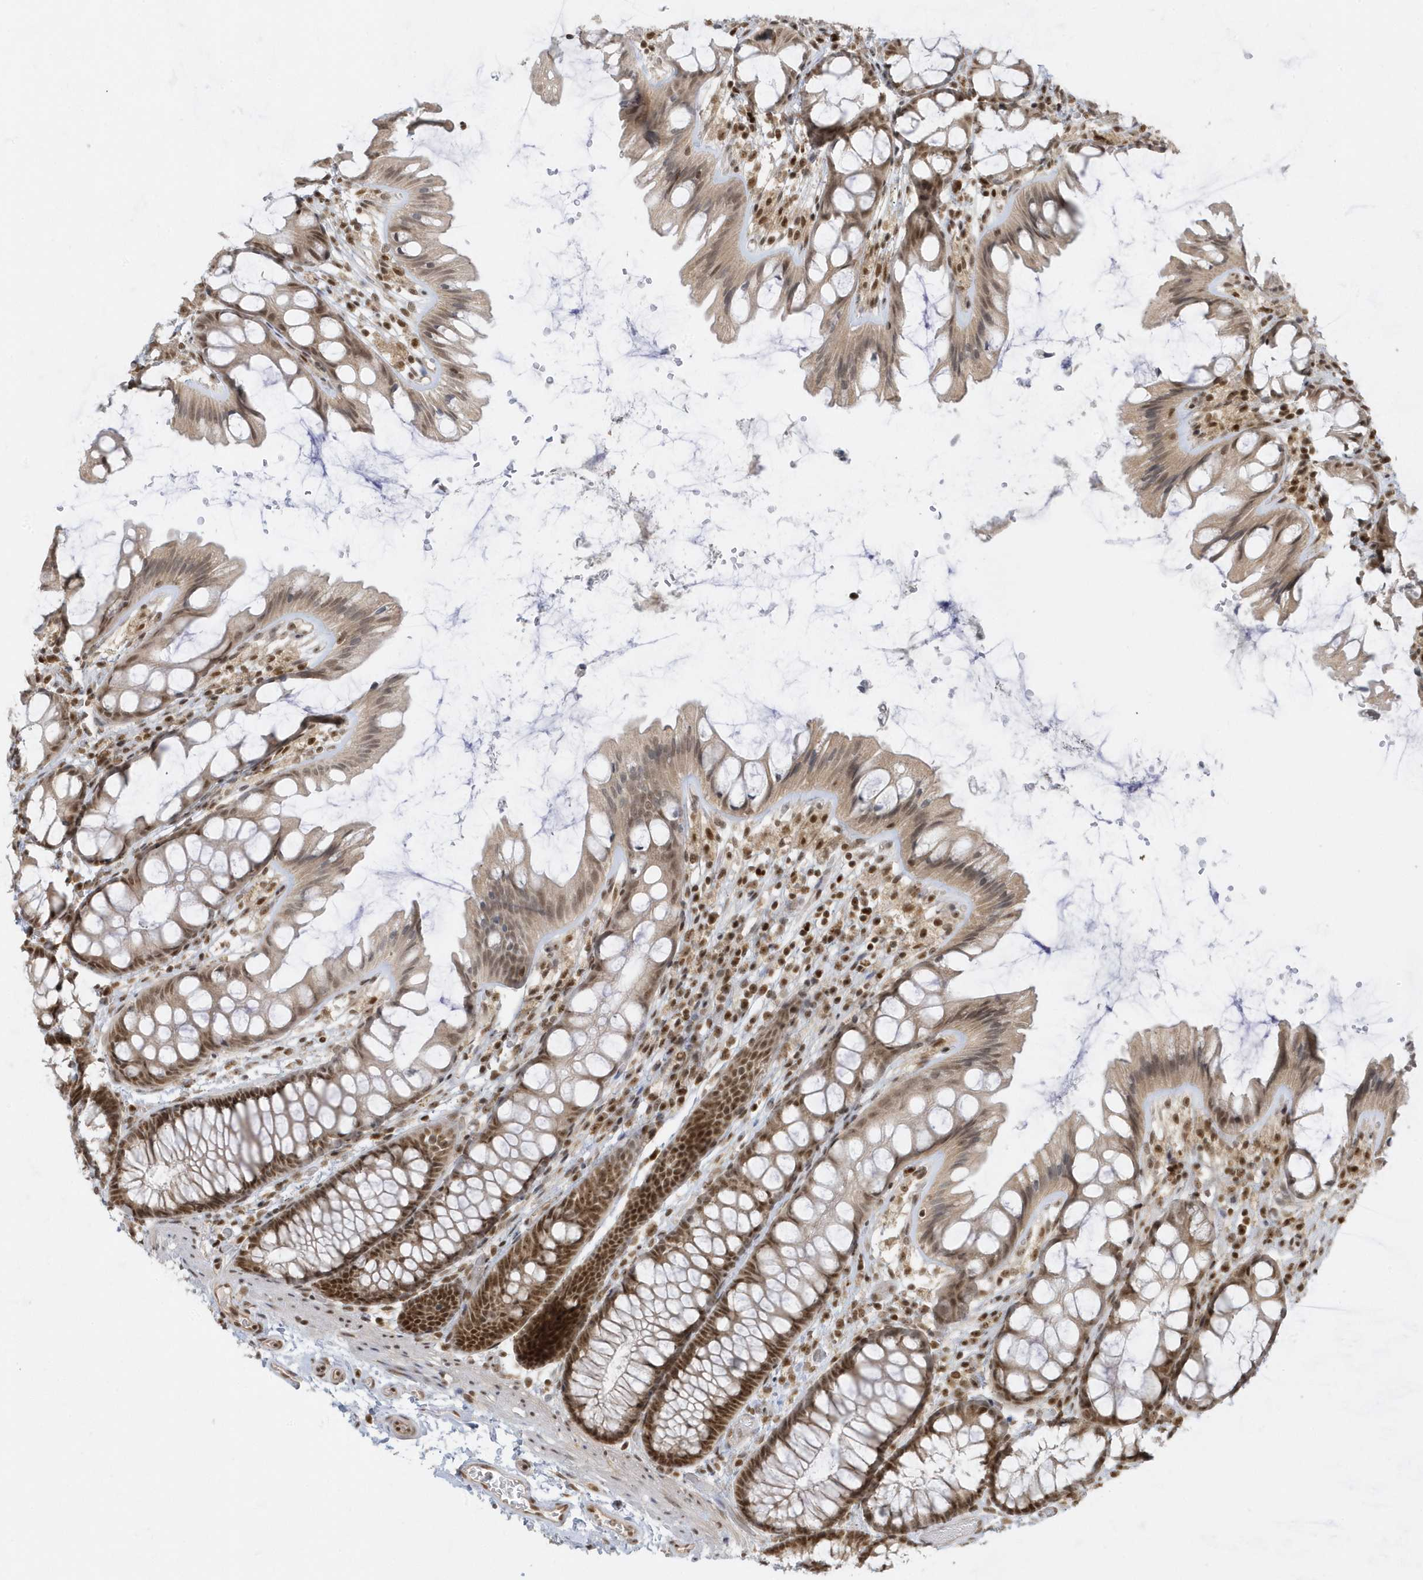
{"staining": {"intensity": "moderate", "quantity": ">75%", "location": "nuclear"}, "tissue": "colon", "cell_type": "Endothelial cells", "image_type": "normal", "snomed": [{"axis": "morphology", "description": "Normal tissue, NOS"}, {"axis": "topography", "description": "Colon"}], "caption": "Endothelial cells reveal medium levels of moderate nuclear expression in about >75% of cells in benign colon.", "gene": "ZNF740", "patient": {"sex": "male", "age": 47}}